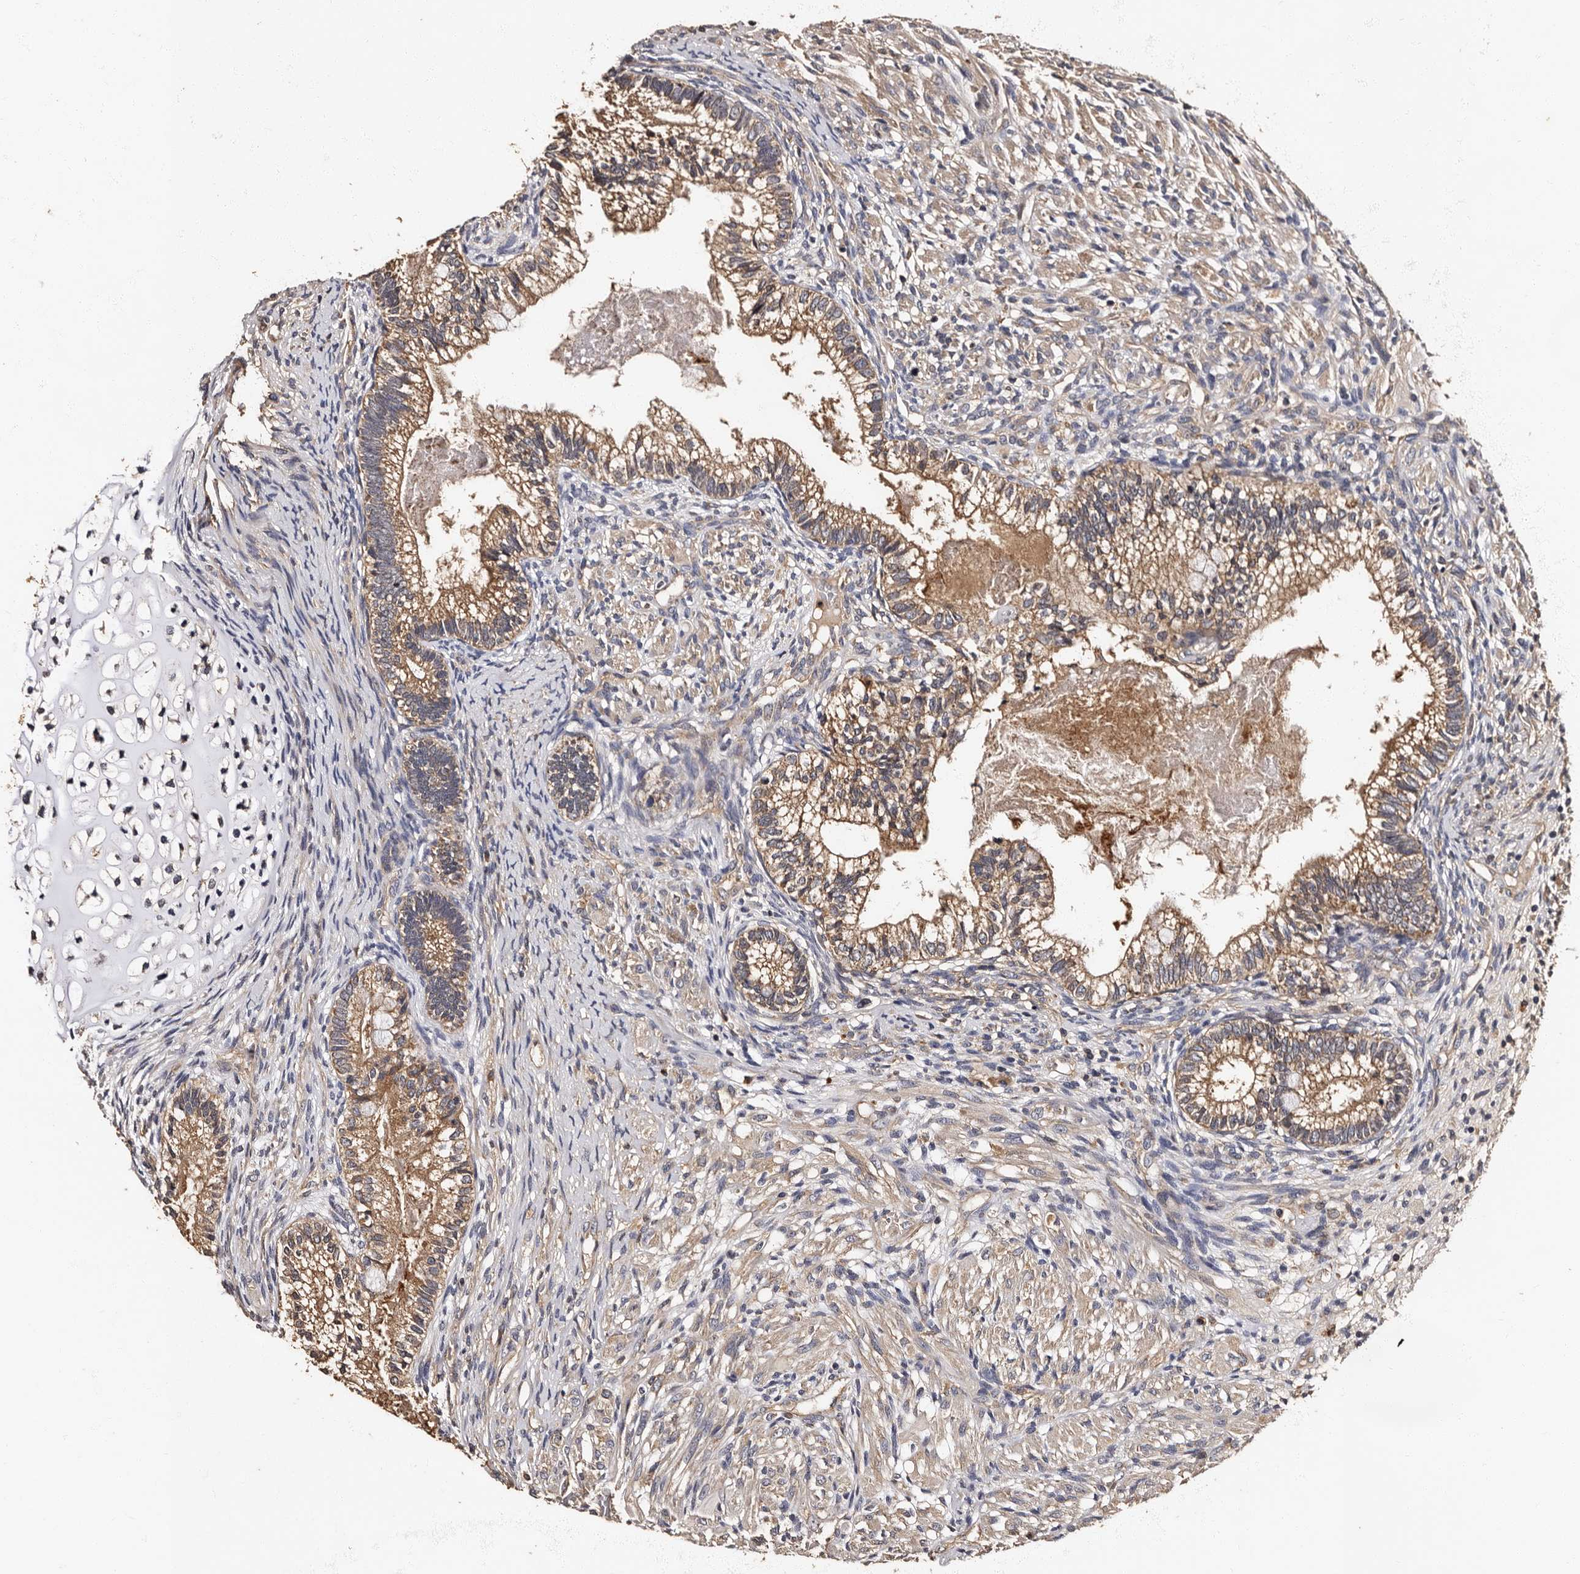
{"staining": {"intensity": "moderate", "quantity": ">75%", "location": "cytoplasmic/membranous"}, "tissue": "testis cancer", "cell_type": "Tumor cells", "image_type": "cancer", "snomed": [{"axis": "morphology", "description": "Seminoma, NOS"}, {"axis": "morphology", "description": "Carcinoma, Embryonal, NOS"}, {"axis": "topography", "description": "Testis"}], "caption": "Human testis embryonal carcinoma stained with a brown dye reveals moderate cytoplasmic/membranous positive expression in approximately >75% of tumor cells.", "gene": "ADCK5", "patient": {"sex": "male", "age": 28}}